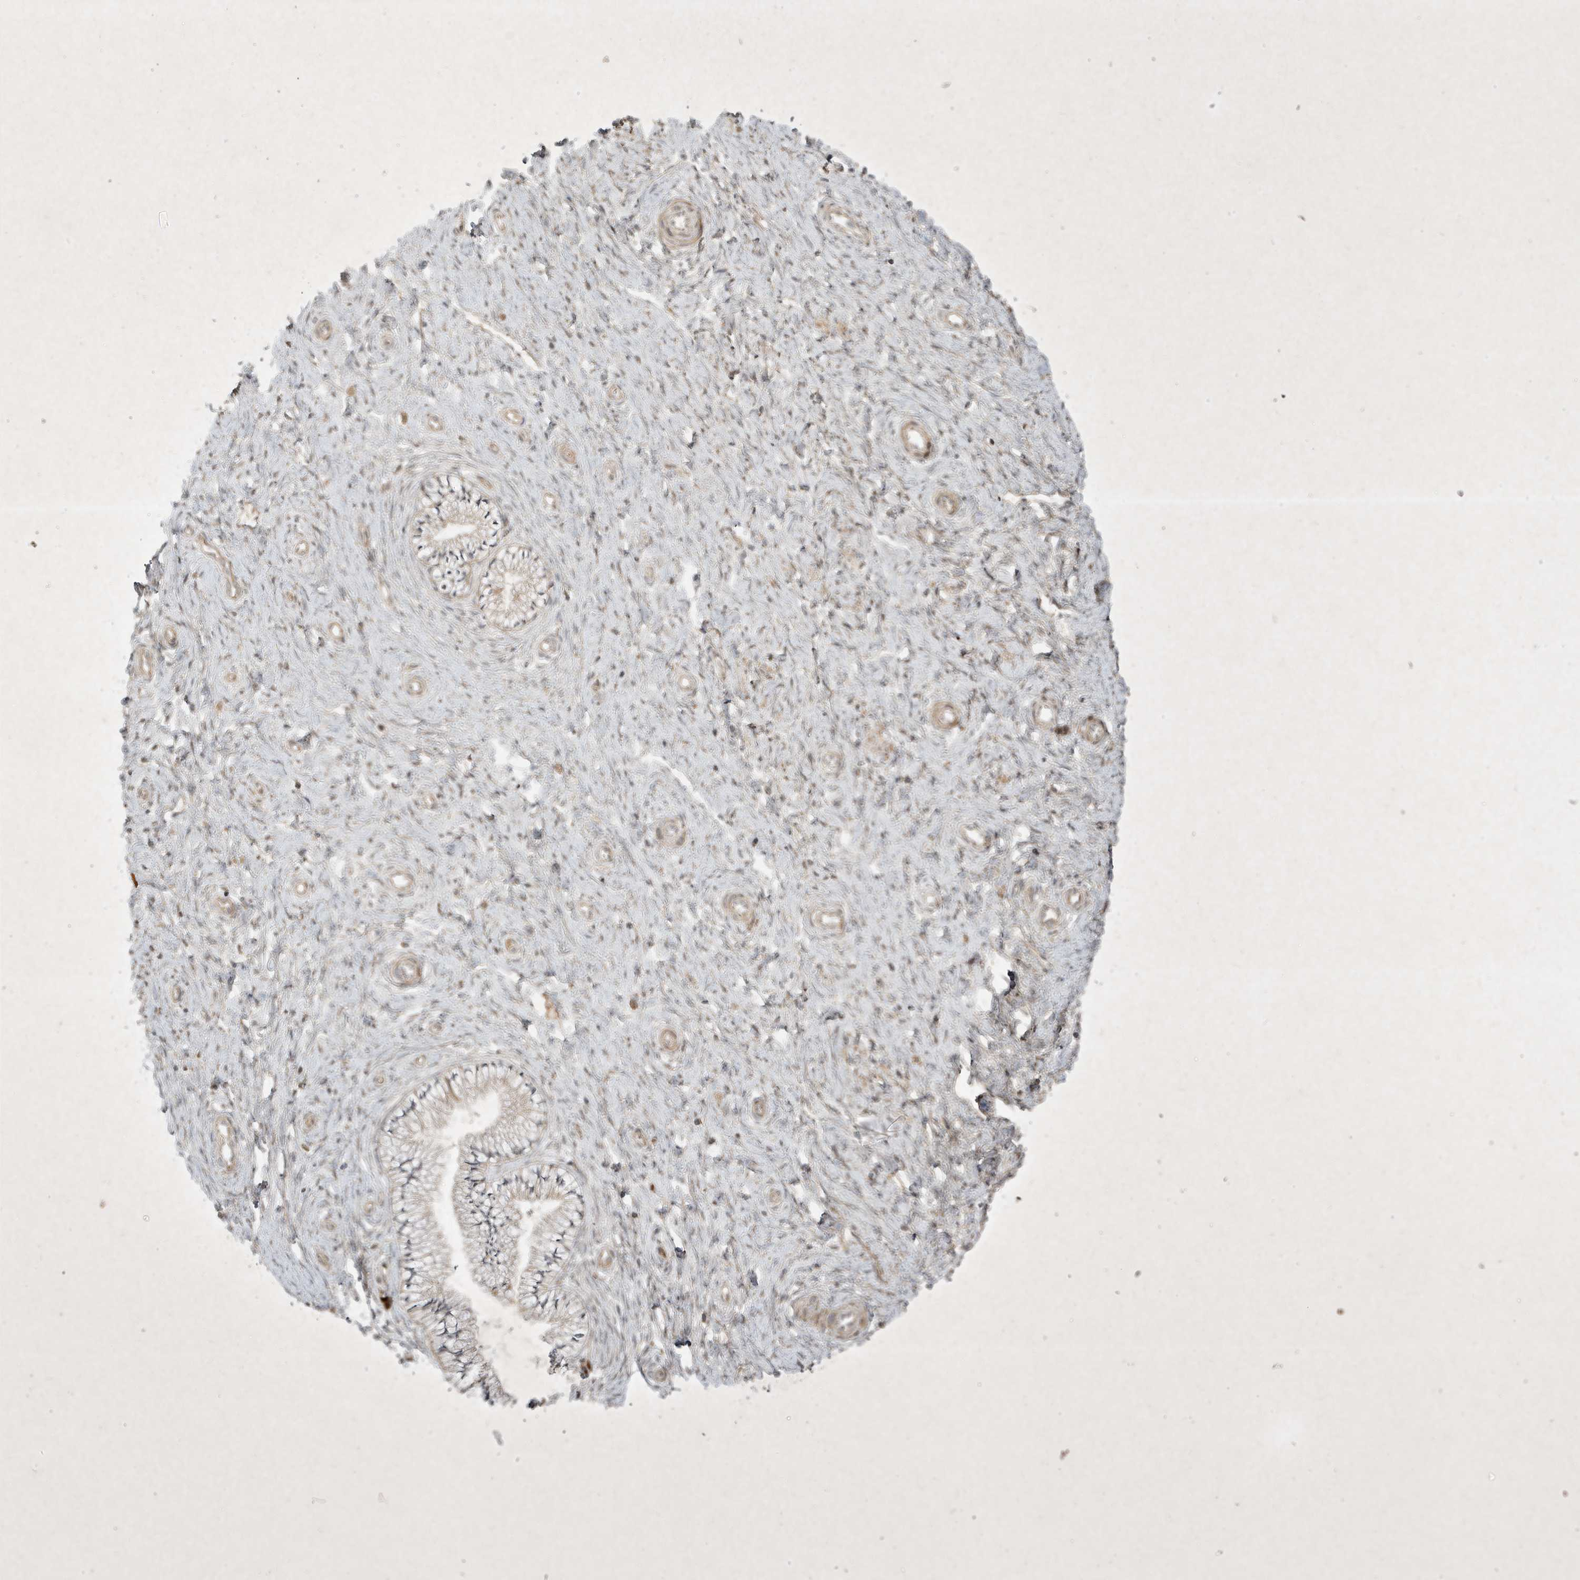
{"staining": {"intensity": "negative", "quantity": "none", "location": "none"}, "tissue": "cervix", "cell_type": "Glandular cells", "image_type": "normal", "snomed": [{"axis": "morphology", "description": "Normal tissue, NOS"}, {"axis": "topography", "description": "Cervix"}], "caption": "Human cervix stained for a protein using IHC displays no positivity in glandular cells.", "gene": "FAM83C", "patient": {"sex": "female", "age": 36}}